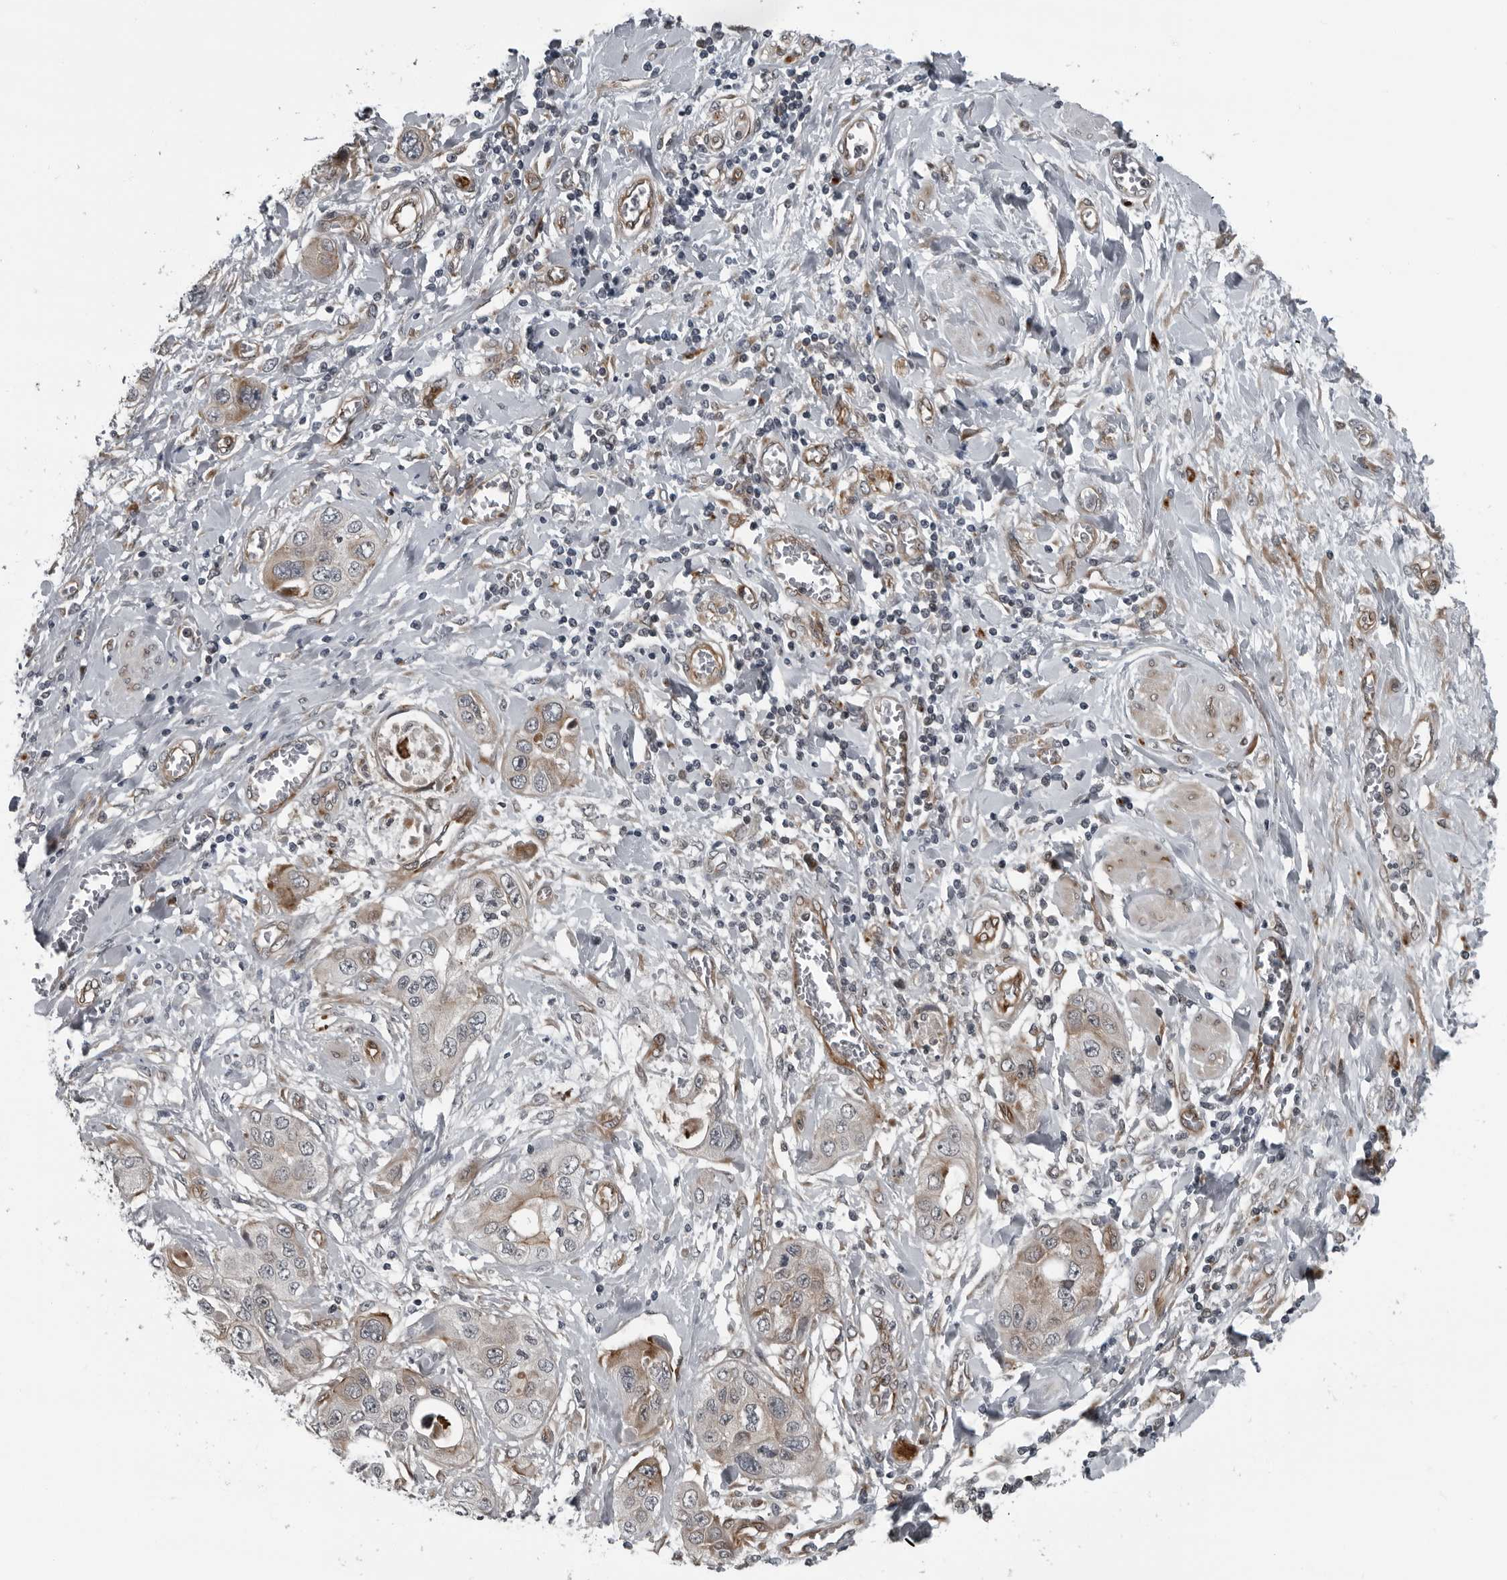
{"staining": {"intensity": "weak", "quantity": "25%-75%", "location": "cytoplasmic/membranous"}, "tissue": "pancreatic cancer", "cell_type": "Tumor cells", "image_type": "cancer", "snomed": [{"axis": "morphology", "description": "Adenocarcinoma, NOS"}, {"axis": "topography", "description": "Pancreas"}], "caption": "This image demonstrates immunohistochemistry staining of human adenocarcinoma (pancreatic), with low weak cytoplasmic/membranous positivity in approximately 25%-75% of tumor cells.", "gene": "FAM102B", "patient": {"sex": "female", "age": 70}}